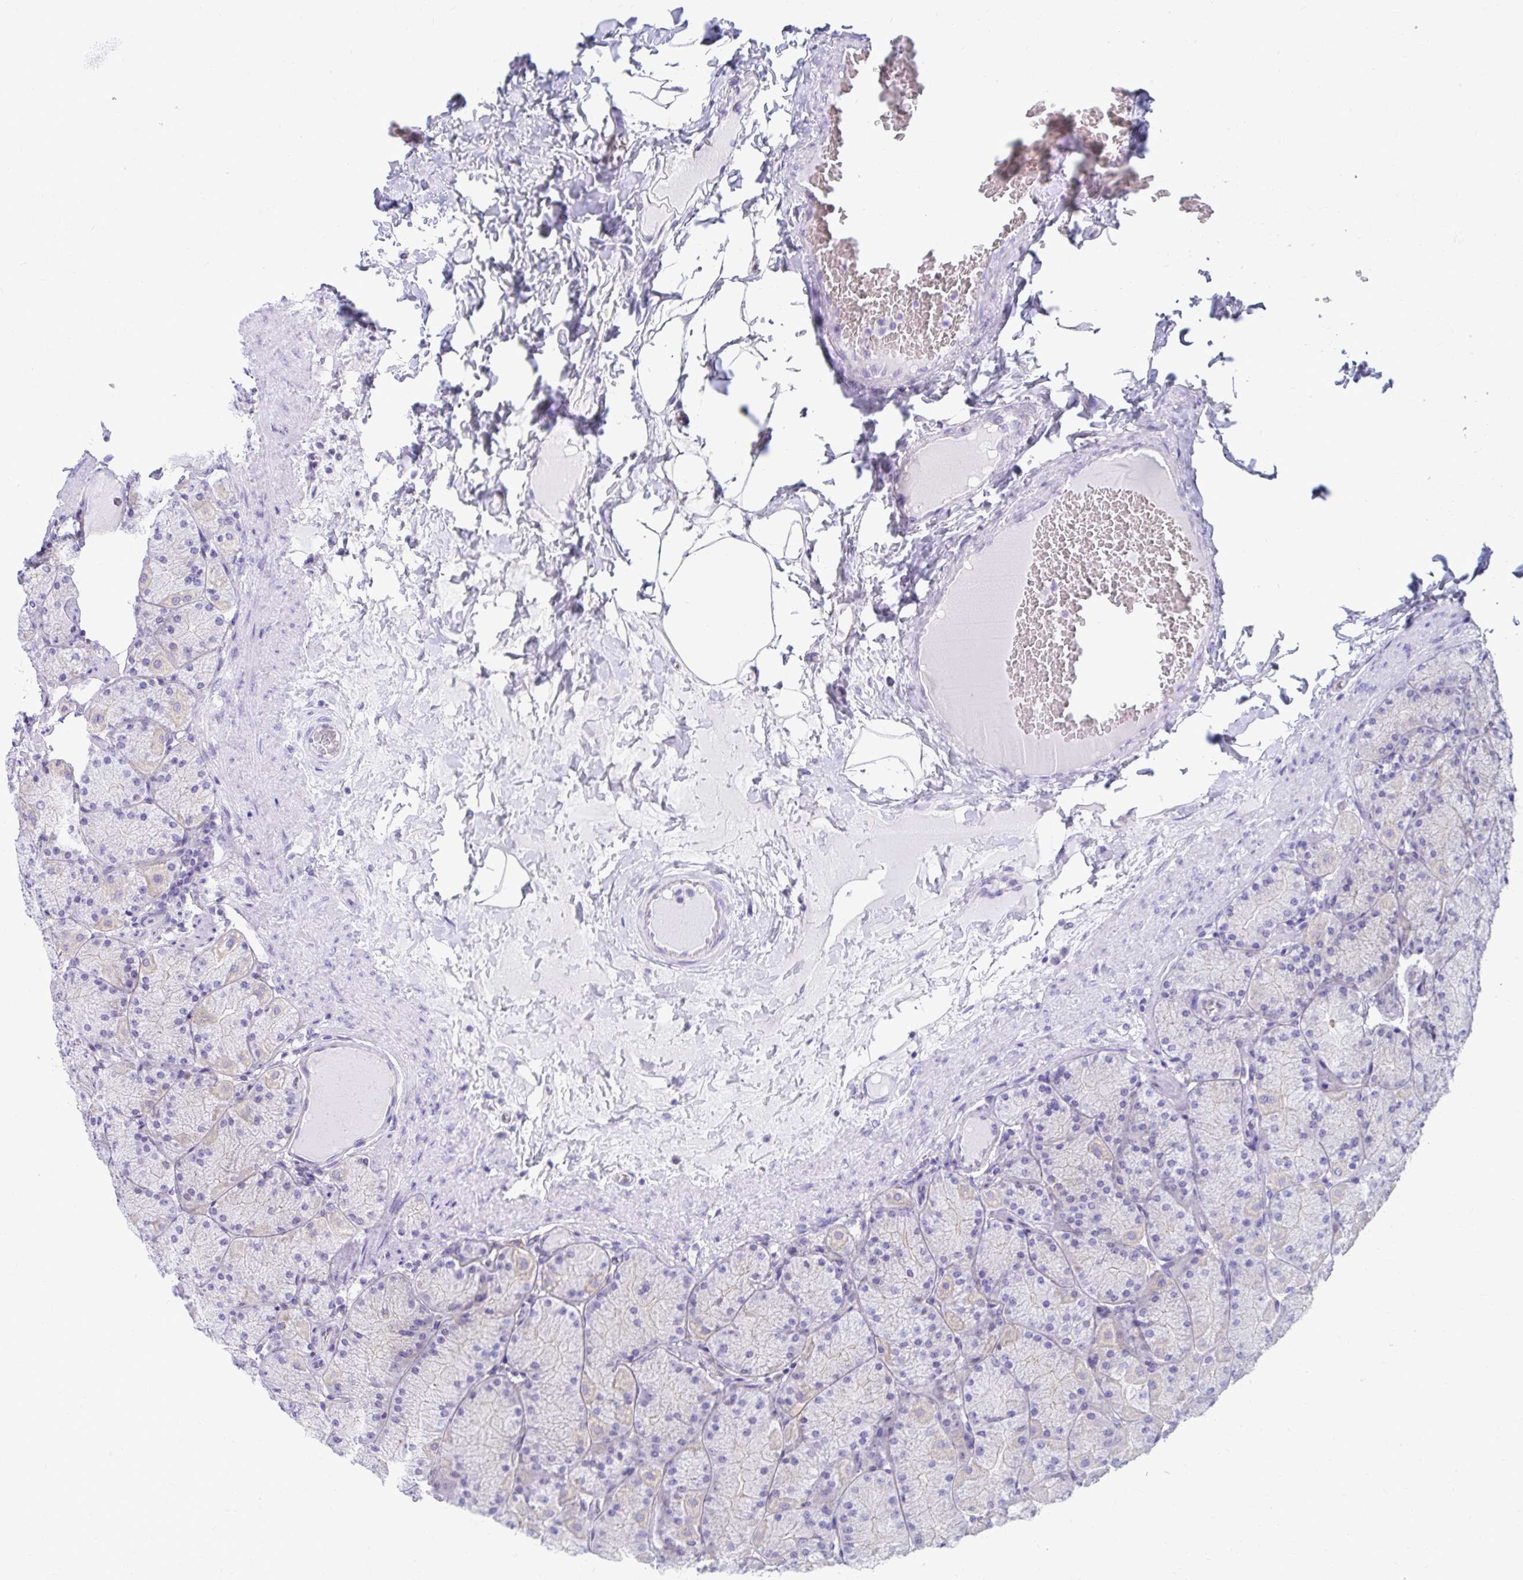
{"staining": {"intensity": "negative", "quantity": "none", "location": "none"}, "tissue": "stomach", "cell_type": "Glandular cells", "image_type": "normal", "snomed": [{"axis": "morphology", "description": "Normal tissue, NOS"}, {"axis": "topography", "description": "Stomach, upper"}], "caption": "Immunohistochemical staining of normal human stomach reveals no significant staining in glandular cells. (Brightfield microscopy of DAB (3,3'-diaminobenzidine) immunohistochemistry (IHC) at high magnification).", "gene": "C19orf81", "patient": {"sex": "female", "age": 56}}